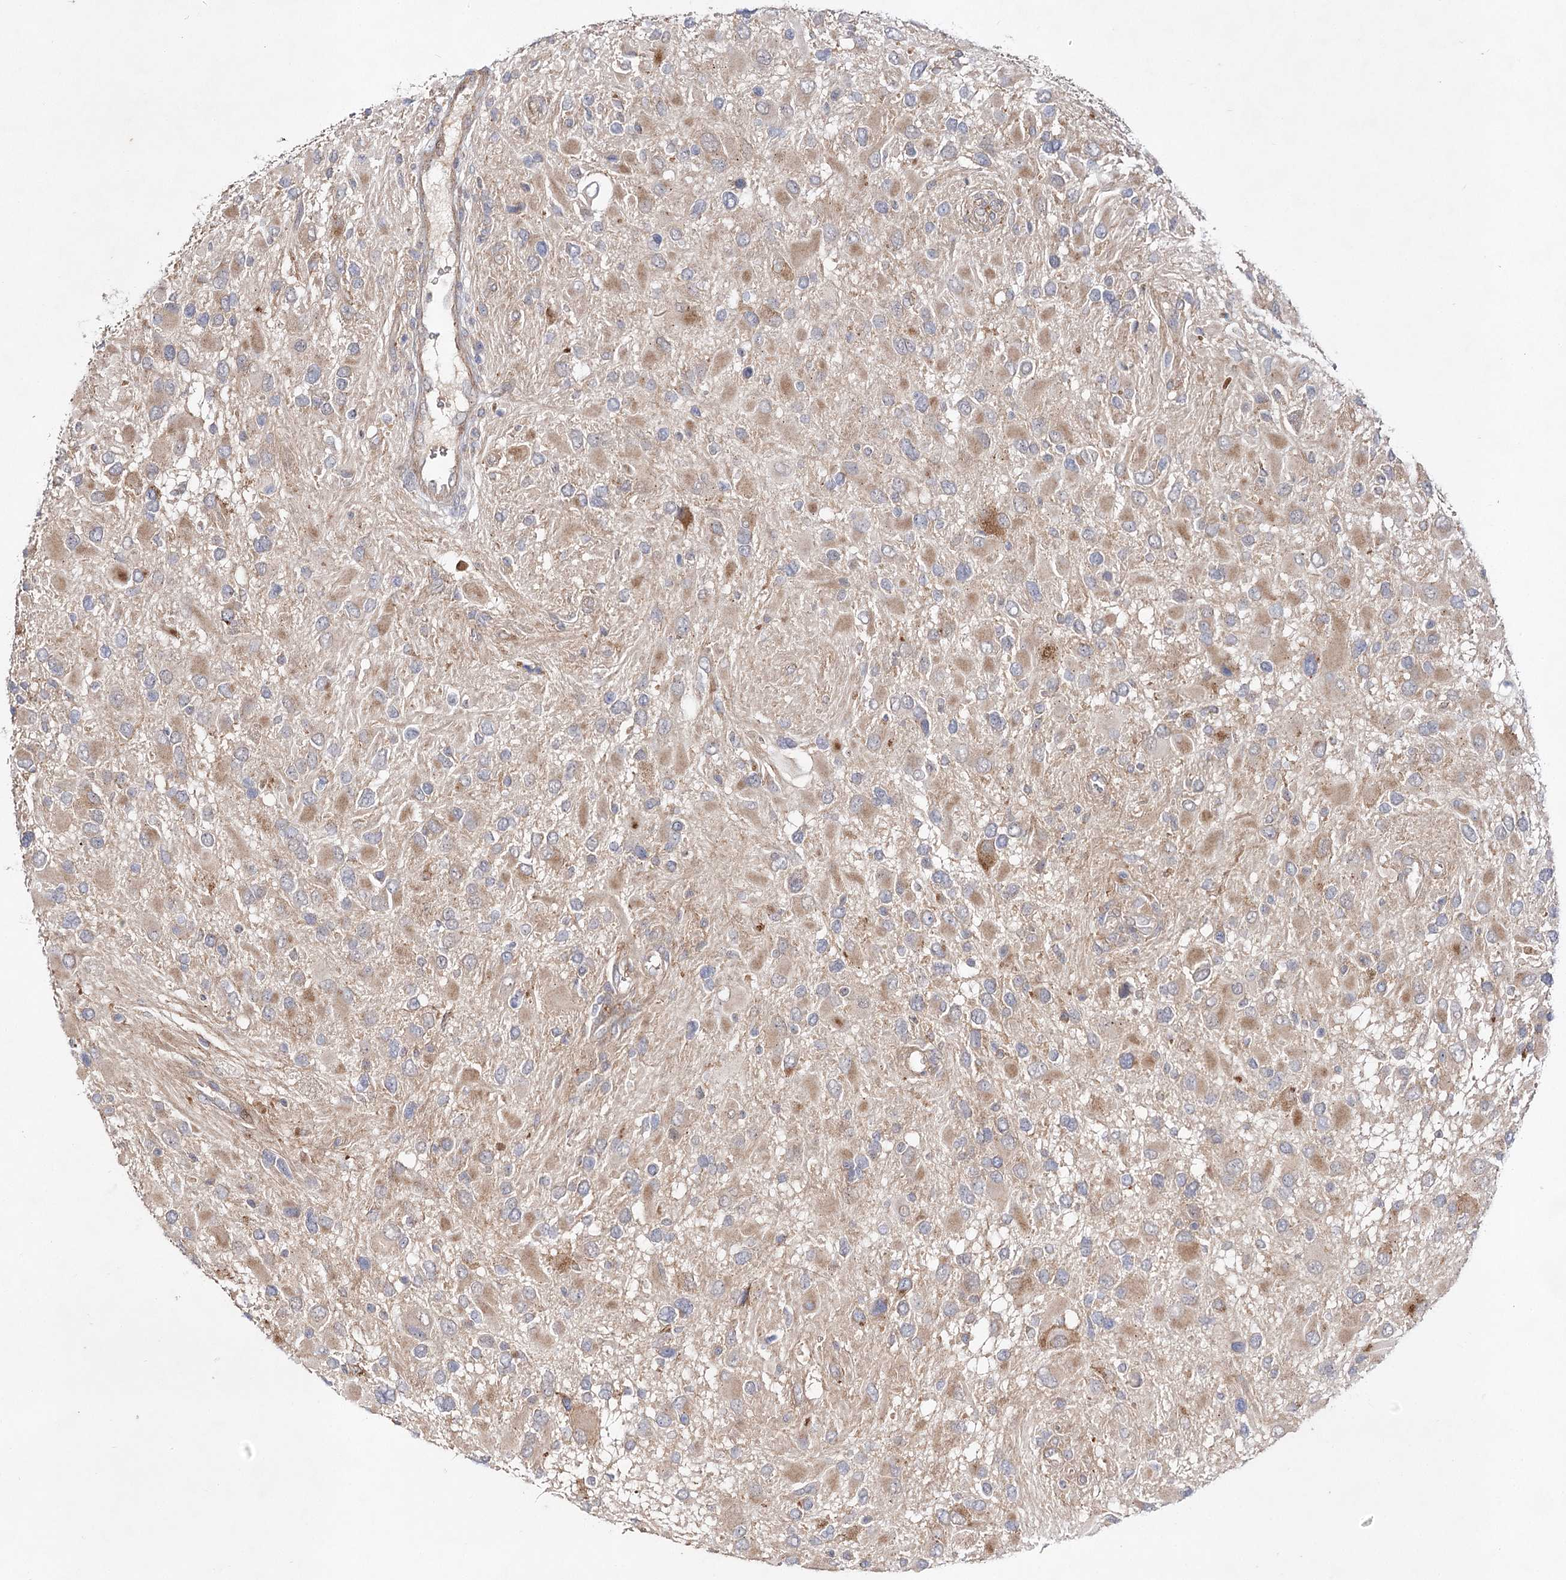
{"staining": {"intensity": "moderate", "quantity": "<25%", "location": "cytoplasmic/membranous"}, "tissue": "glioma", "cell_type": "Tumor cells", "image_type": "cancer", "snomed": [{"axis": "morphology", "description": "Glioma, malignant, High grade"}, {"axis": "topography", "description": "Brain"}], "caption": "Tumor cells exhibit moderate cytoplasmic/membranous staining in about <25% of cells in glioma.", "gene": "ARHGAP32", "patient": {"sex": "male", "age": 53}}